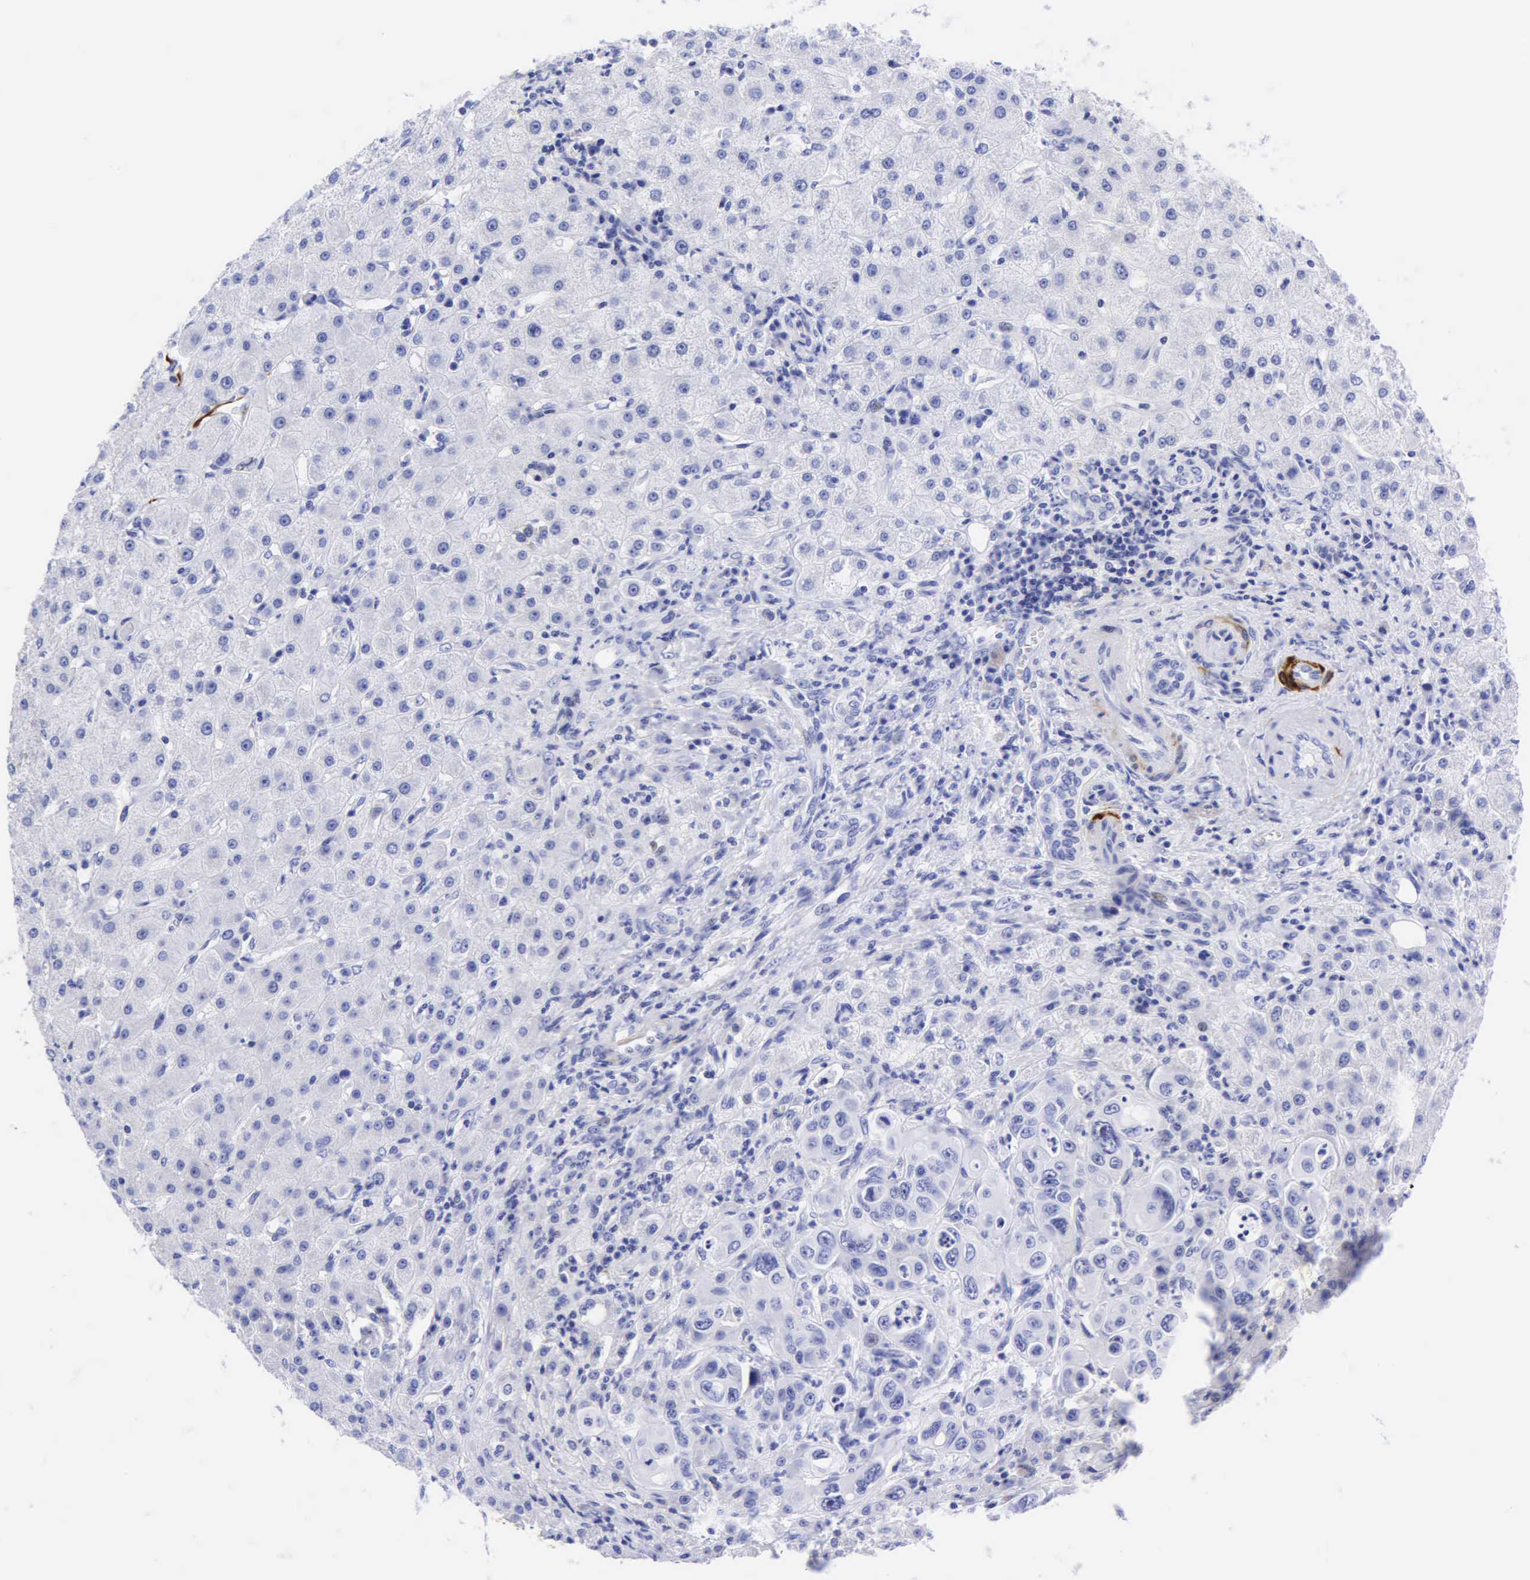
{"staining": {"intensity": "negative", "quantity": "none", "location": "none"}, "tissue": "liver", "cell_type": "Cholangiocytes", "image_type": "normal", "snomed": [{"axis": "morphology", "description": "Normal tissue, NOS"}, {"axis": "topography", "description": "Liver"}], "caption": "Protein analysis of unremarkable liver demonstrates no significant positivity in cholangiocytes.", "gene": "DES", "patient": {"sex": "female", "age": 79}}